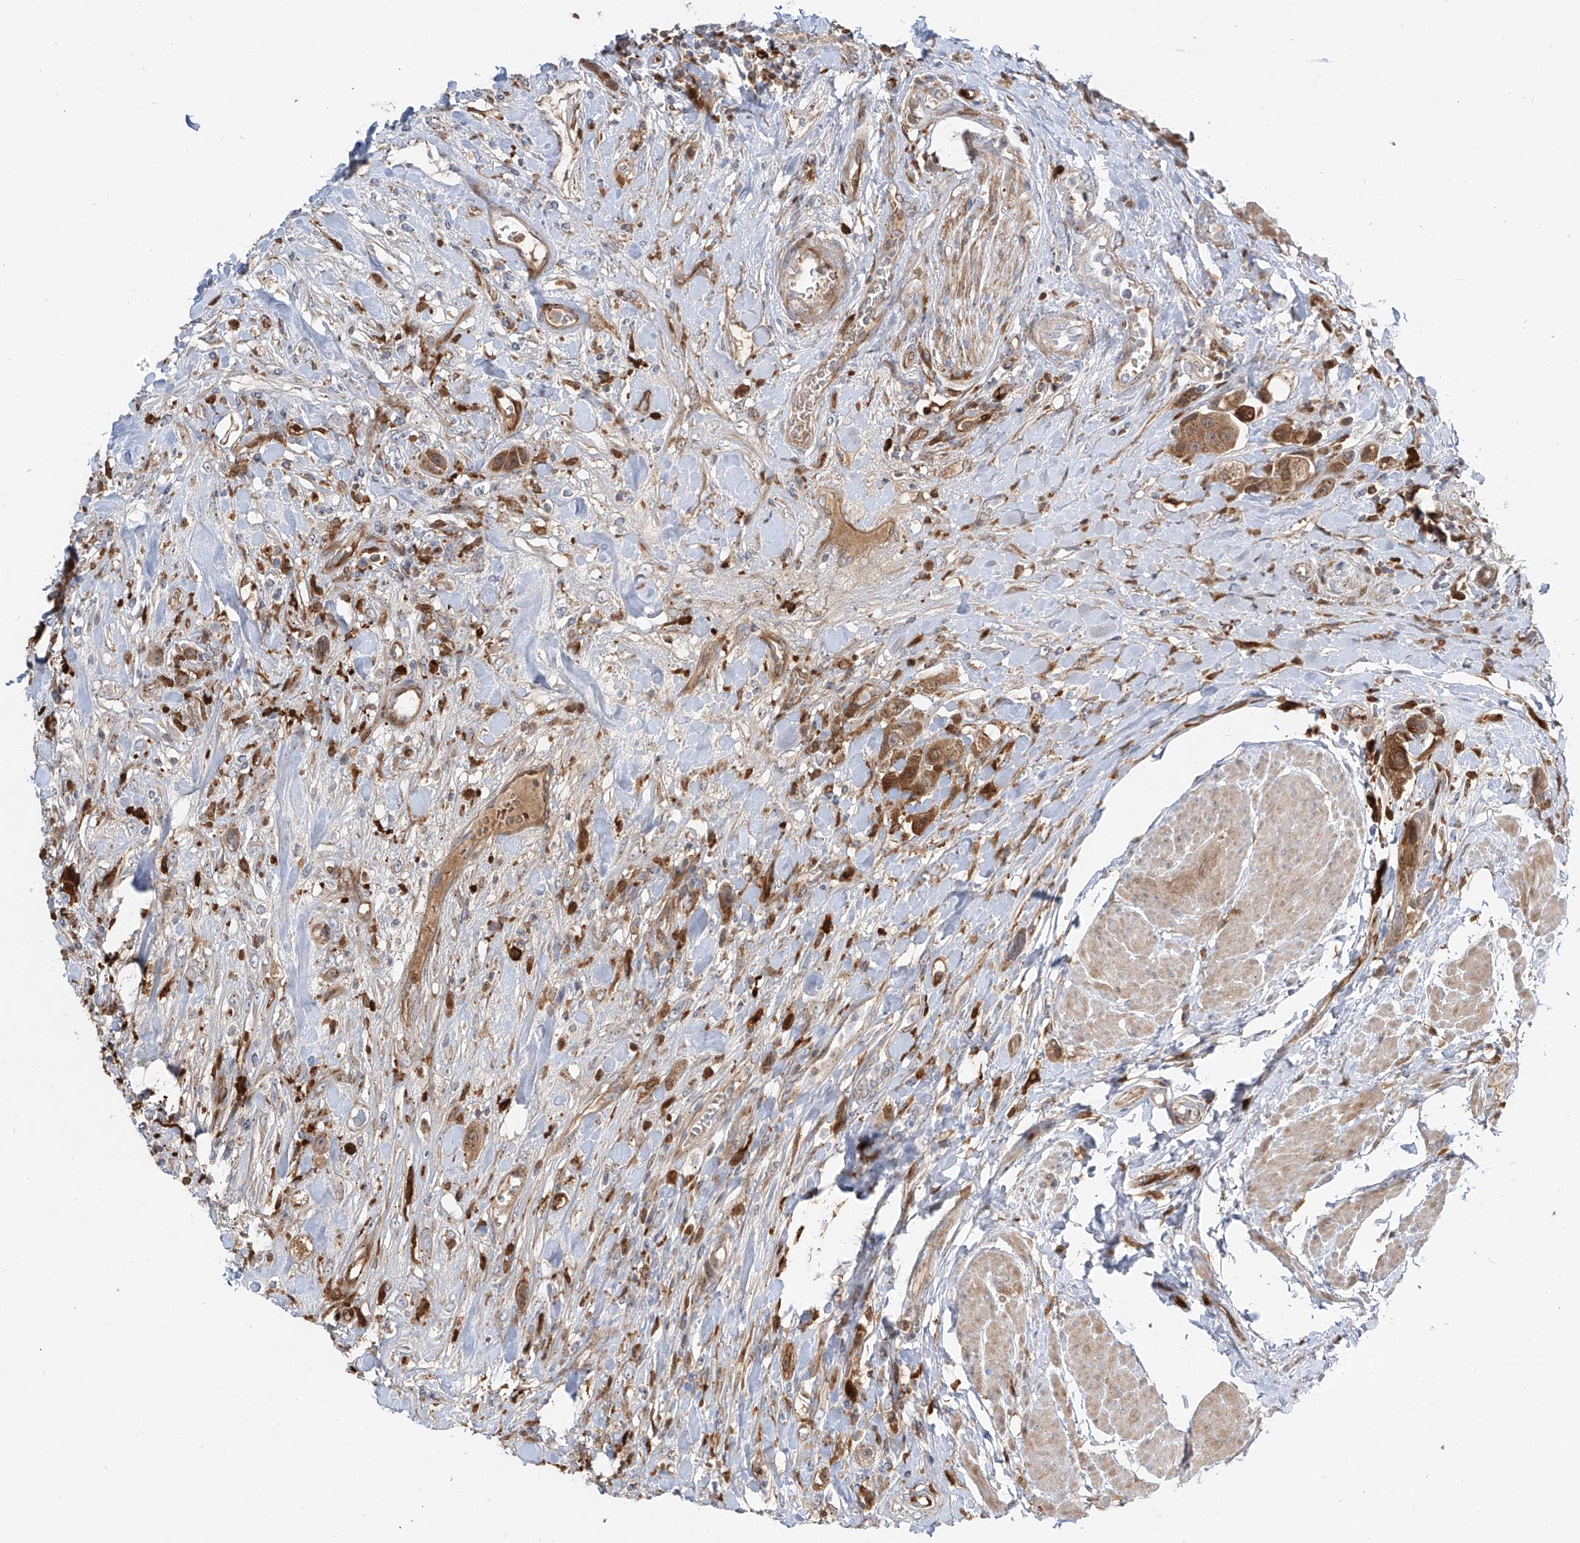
{"staining": {"intensity": "moderate", "quantity": ">75%", "location": "cytoplasmic/membranous"}, "tissue": "urothelial cancer", "cell_type": "Tumor cells", "image_type": "cancer", "snomed": [{"axis": "morphology", "description": "Urothelial carcinoma, High grade"}, {"axis": "topography", "description": "Urinary bladder"}], "caption": "Immunohistochemistry (DAB (3,3'-diaminobenzidine)) staining of high-grade urothelial carcinoma demonstrates moderate cytoplasmic/membranous protein staining in approximately >75% of tumor cells. Immunohistochemistry (ihc) stains the protein in brown and the nuclei are stained blue.", "gene": "KYNU", "patient": {"sex": "male", "age": 50}}